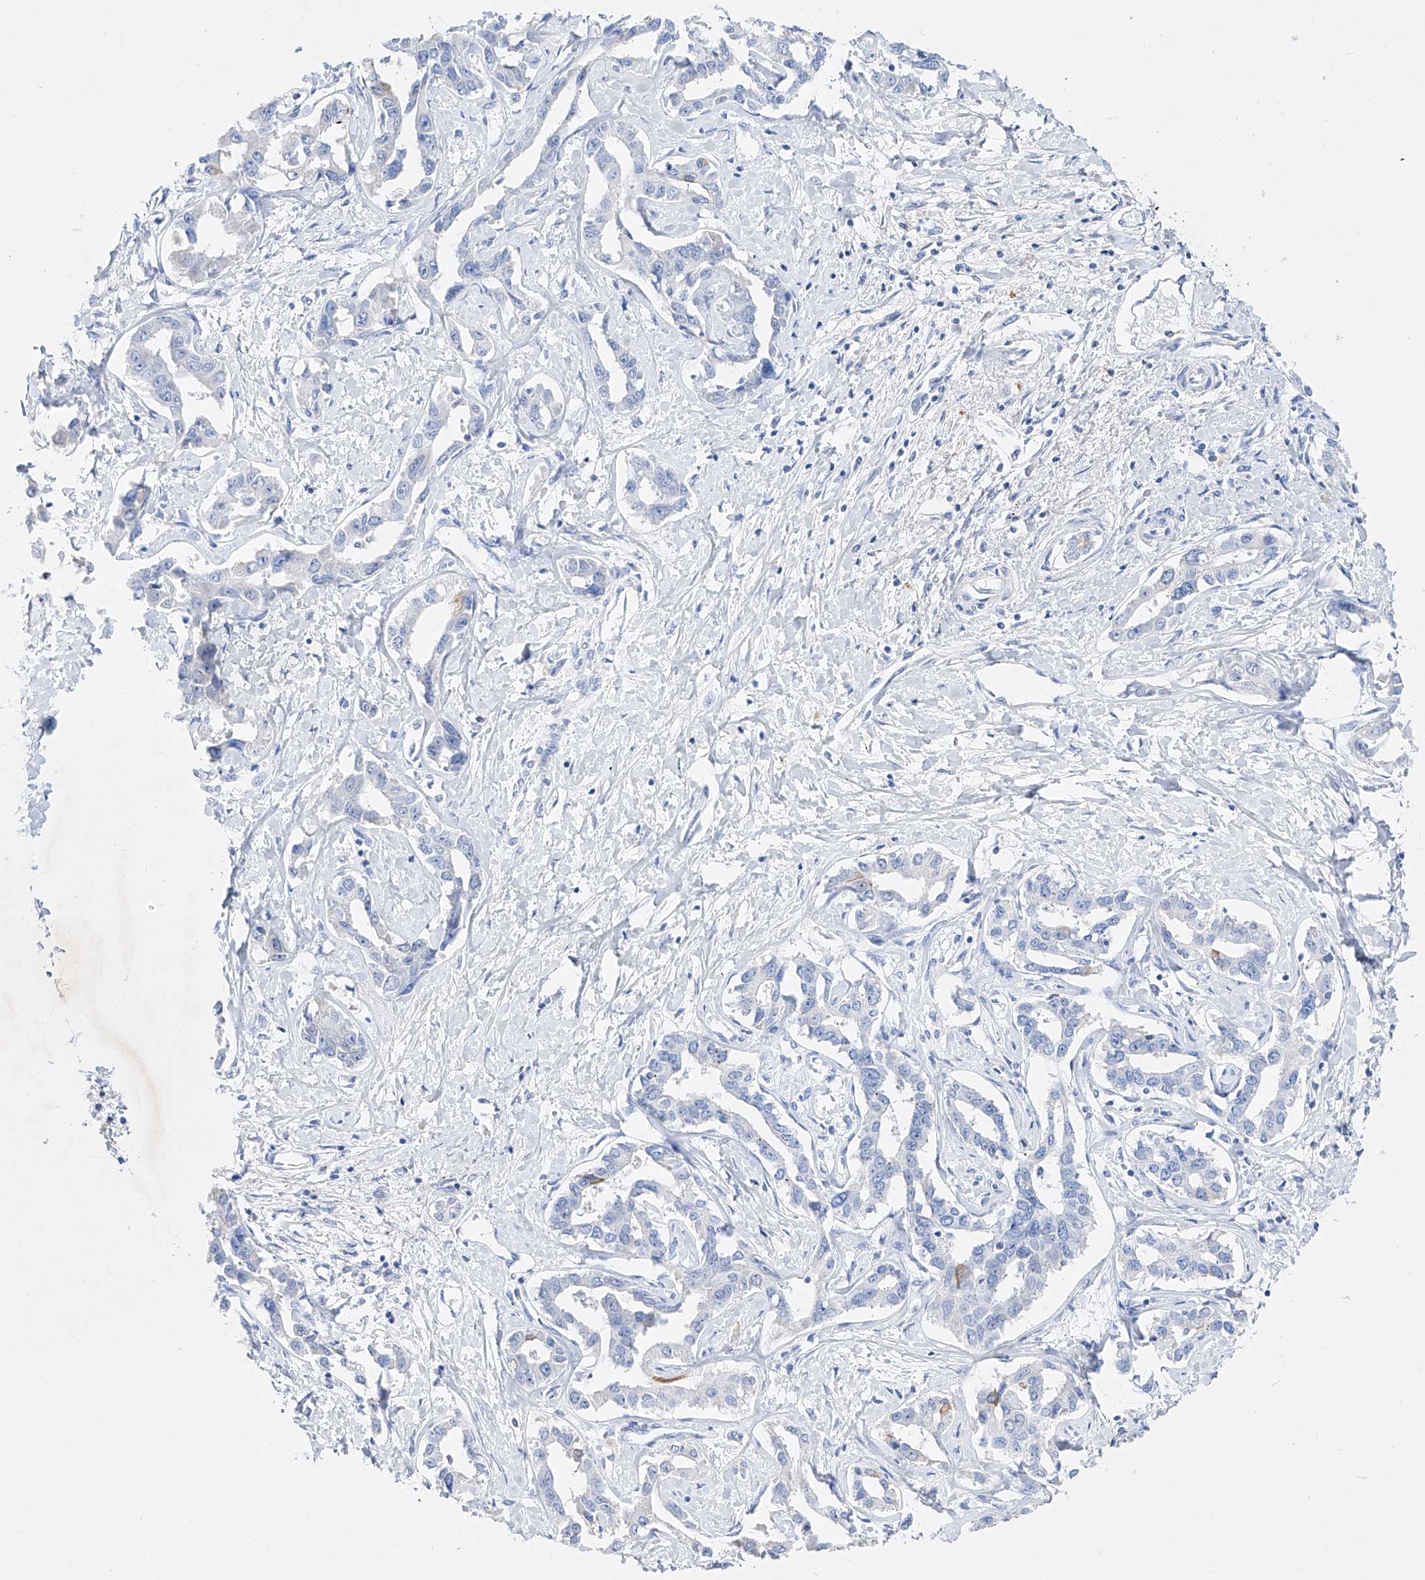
{"staining": {"intensity": "negative", "quantity": "none", "location": "none"}, "tissue": "liver cancer", "cell_type": "Tumor cells", "image_type": "cancer", "snomed": [{"axis": "morphology", "description": "Cholangiocarcinoma"}, {"axis": "topography", "description": "Liver"}], "caption": "A micrograph of liver cancer stained for a protein demonstrates no brown staining in tumor cells.", "gene": "TM7SF2", "patient": {"sex": "male", "age": 59}}